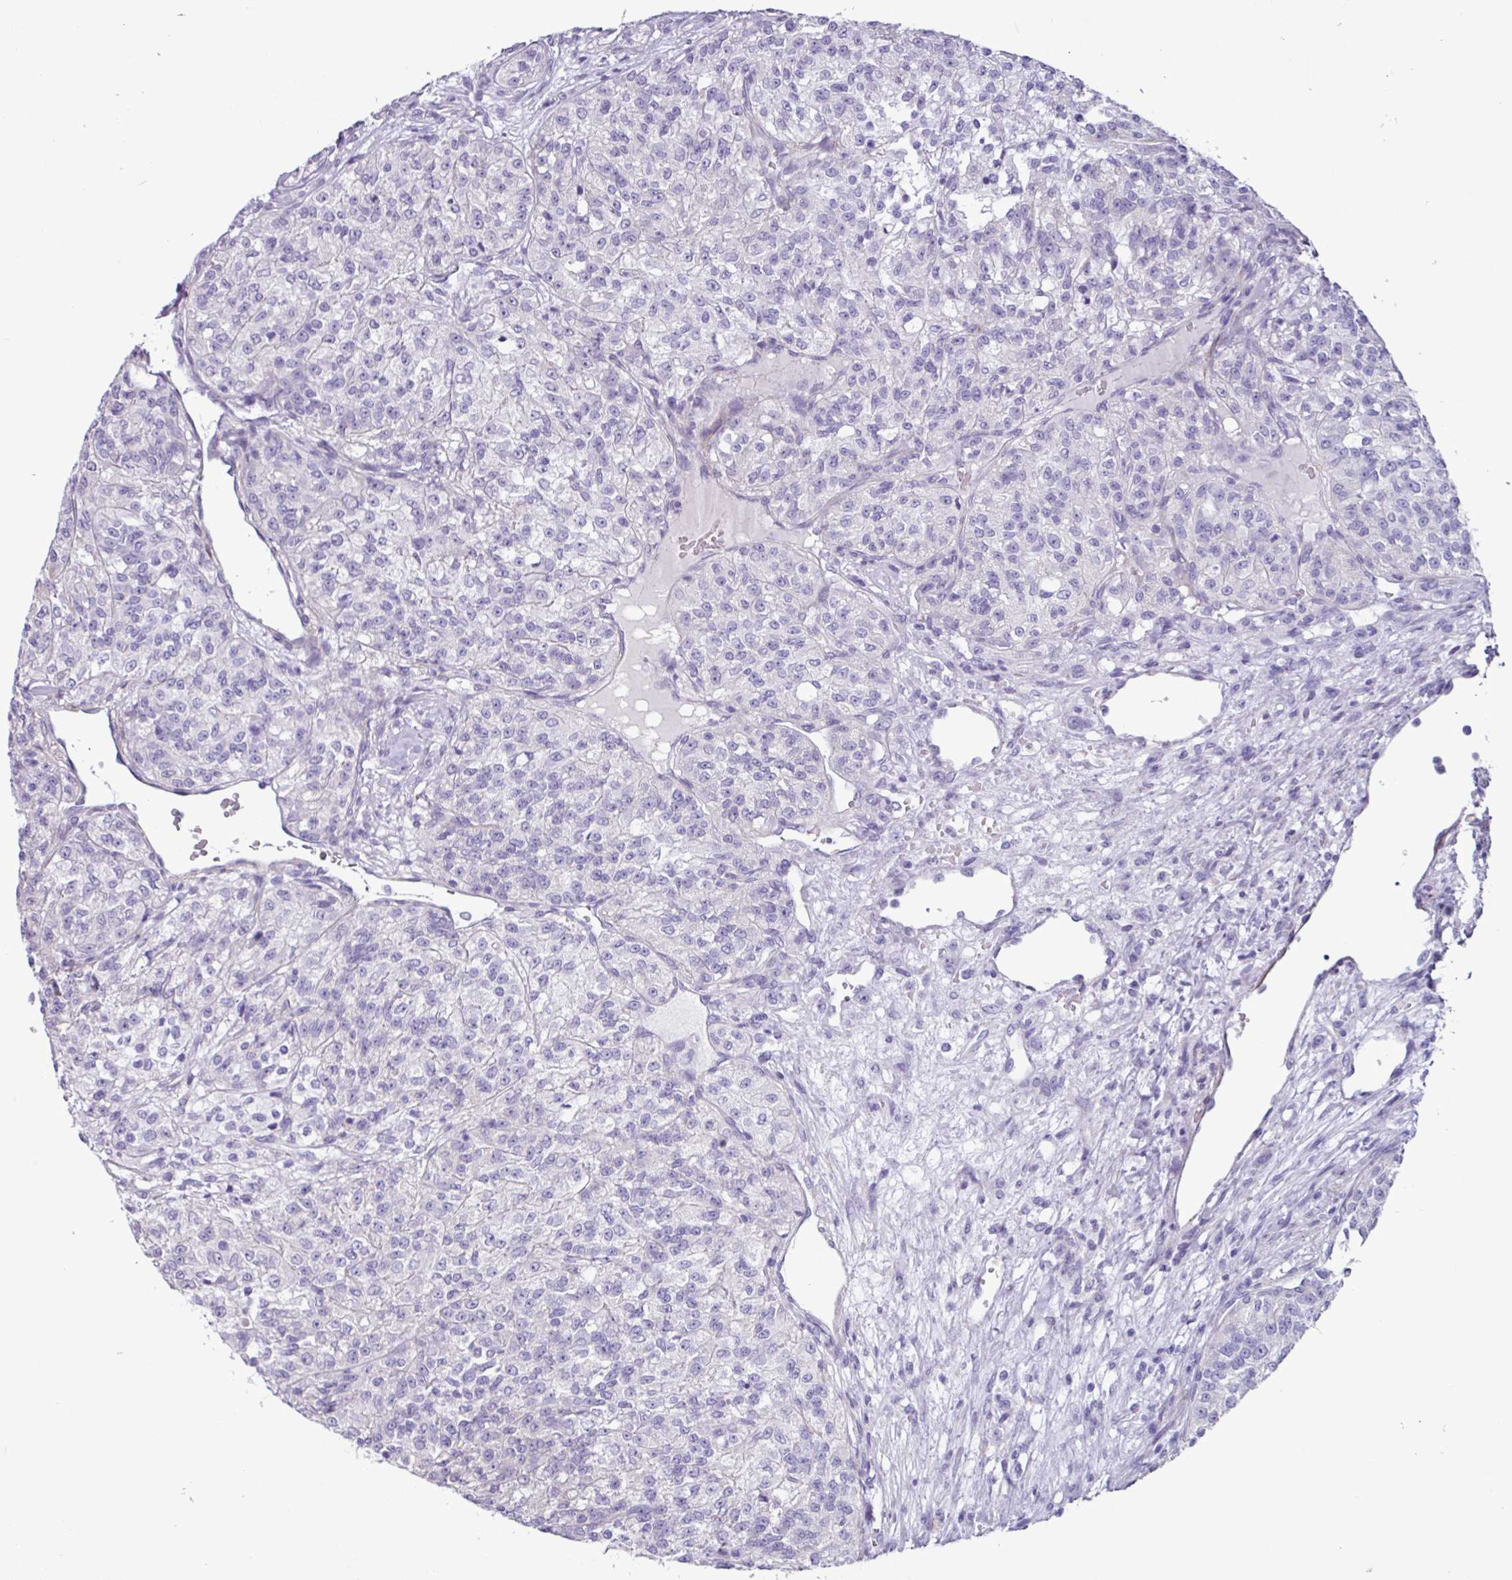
{"staining": {"intensity": "negative", "quantity": "none", "location": "none"}, "tissue": "renal cancer", "cell_type": "Tumor cells", "image_type": "cancer", "snomed": [{"axis": "morphology", "description": "Adenocarcinoma, NOS"}, {"axis": "topography", "description": "Kidney"}], "caption": "Renal cancer was stained to show a protein in brown. There is no significant expression in tumor cells. Nuclei are stained in blue.", "gene": "OTX1", "patient": {"sex": "female", "age": 63}}